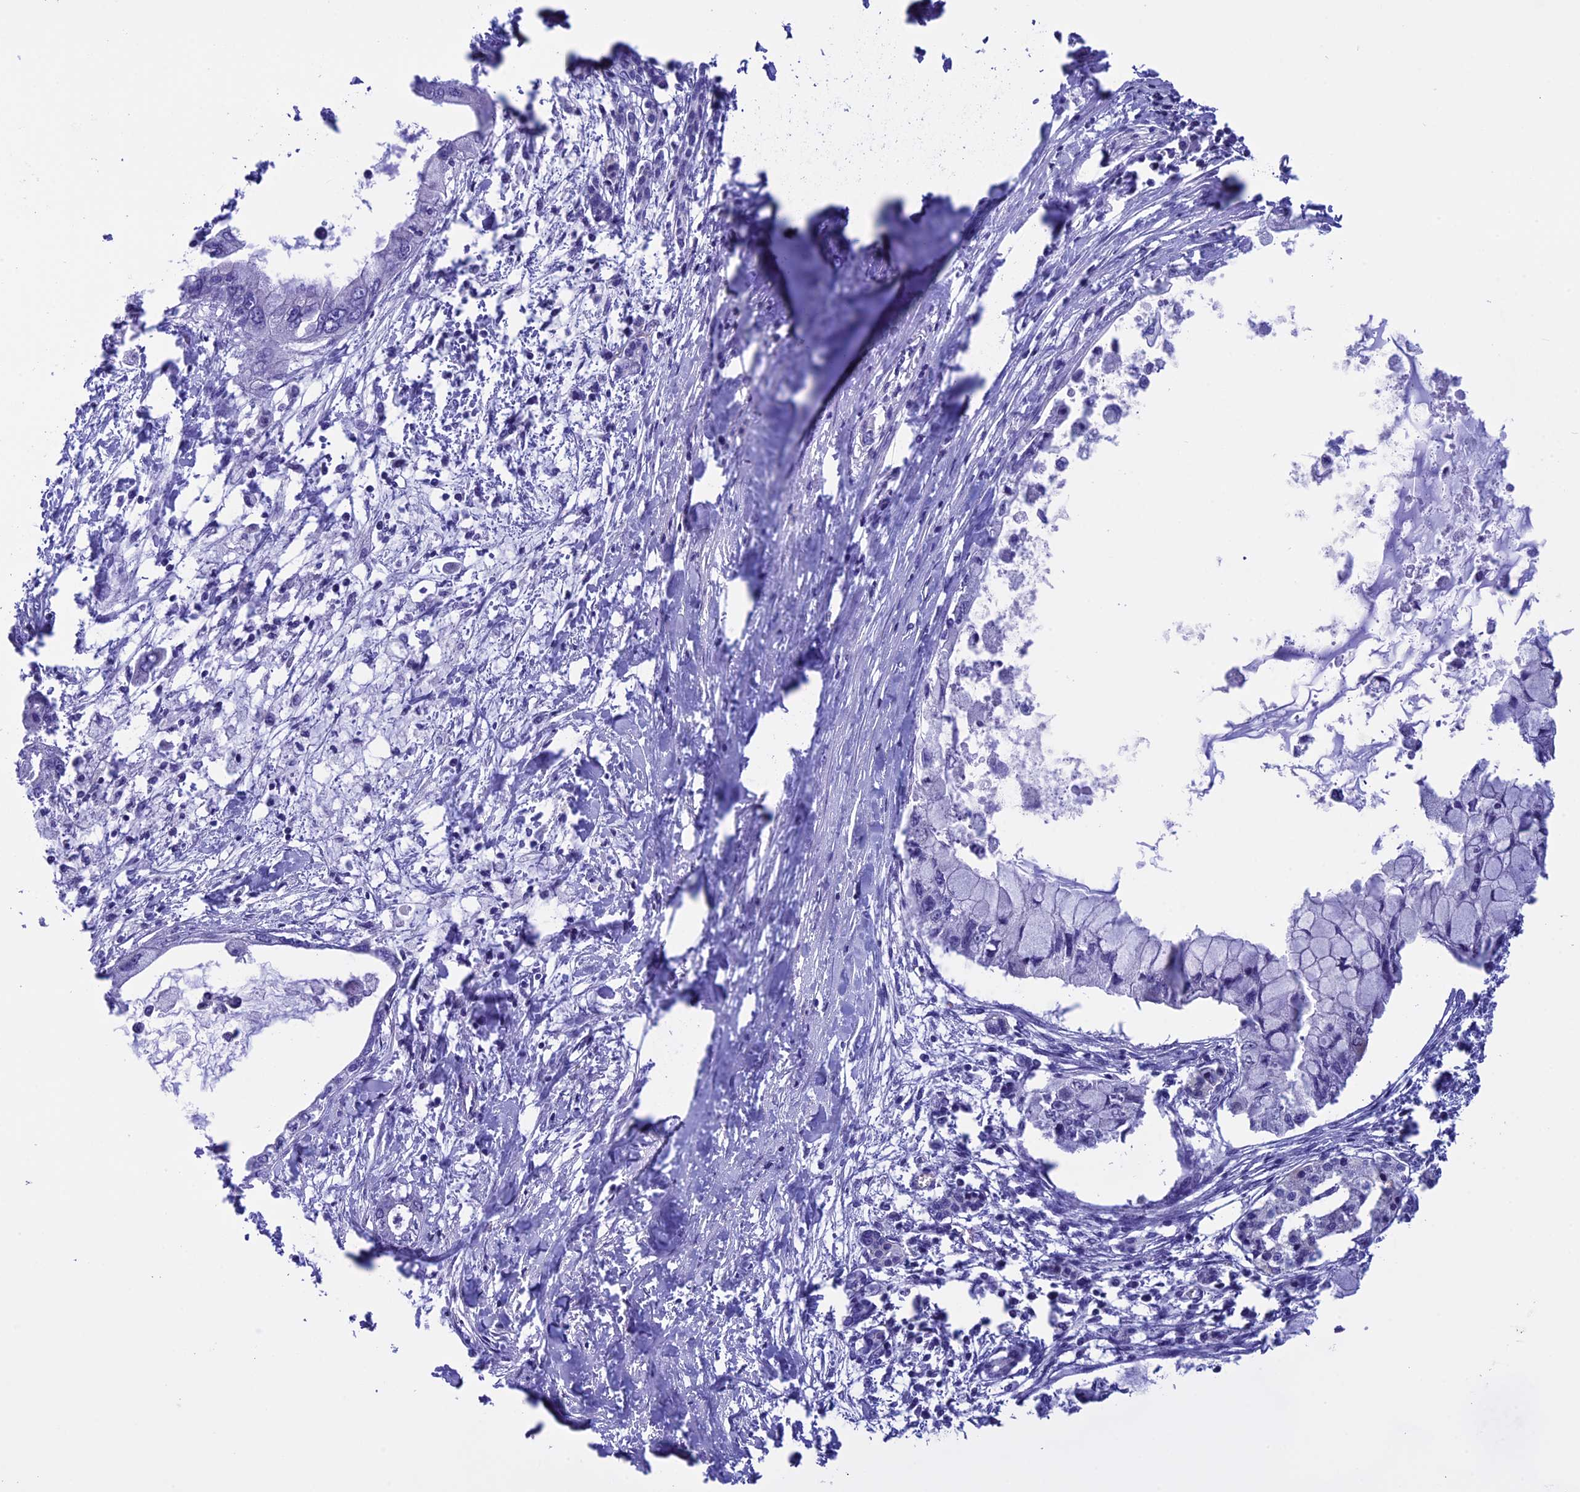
{"staining": {"intensity": "negative", "quantity": "none", "location": "none"}, "tissue": "pancreatic cancer", "cell_type": "Tumor cells", "image_type": "cancer", "snomed": [{"axis": "morphology", "description": "Adenocarcinoma, NOS"}, {"axis": "topography", "description": "Pancreas"}], "caption": "Human pancreatic cancer (adenocarcinoma) stained for a protein using IHC shows no positivity in tumor cells.", "gene": "IGSF6", "patient": {"sex": "male", "age": 48}}